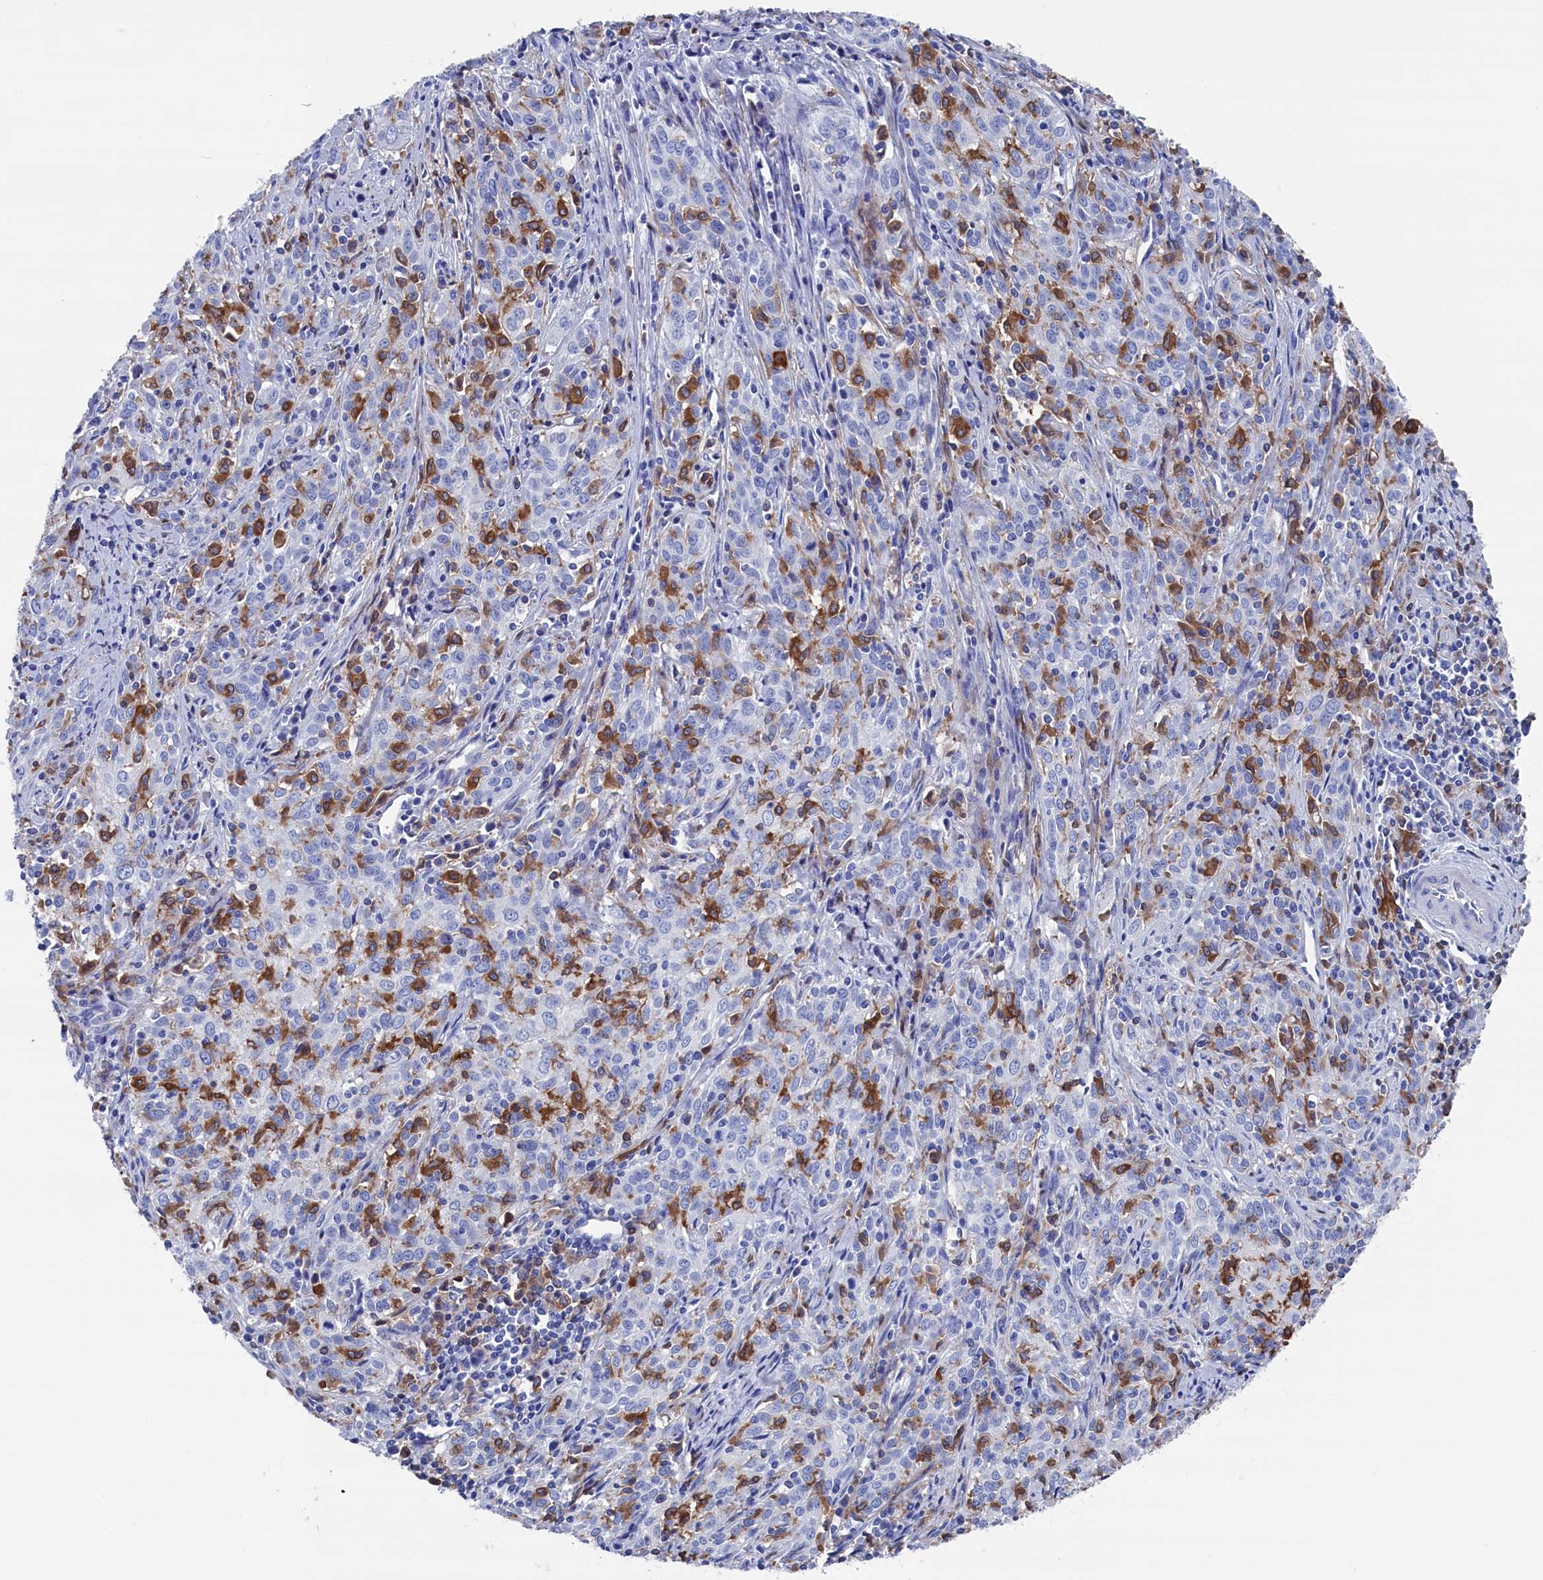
{"staining": {"intensity": "moderate", "quantity": "<25%", "location": "cytoplasmic/membranous"}, "tissue": "cervical cancer", "cell_type": "Tumor cells", "image_type": "cancer", "snomed": [{"axis": "morphology", "description": "Squamous cell carcinoma, NOS"}, {"axis": "topography", "description": "Cervix"}], "caption": "Immunohistochemical staining of cervical cancer displays moderate cytoplasmic/membranous protein positivity in approximately <25% of tumor cells. Using DAB (3,3'-diaminobenzidine) (brown) and hematoxylin (blue) stains, captured at high magnification using brightfield microscopy.", "gene": "TYROBP", "patient": {"sex": "female", "age": 57}}